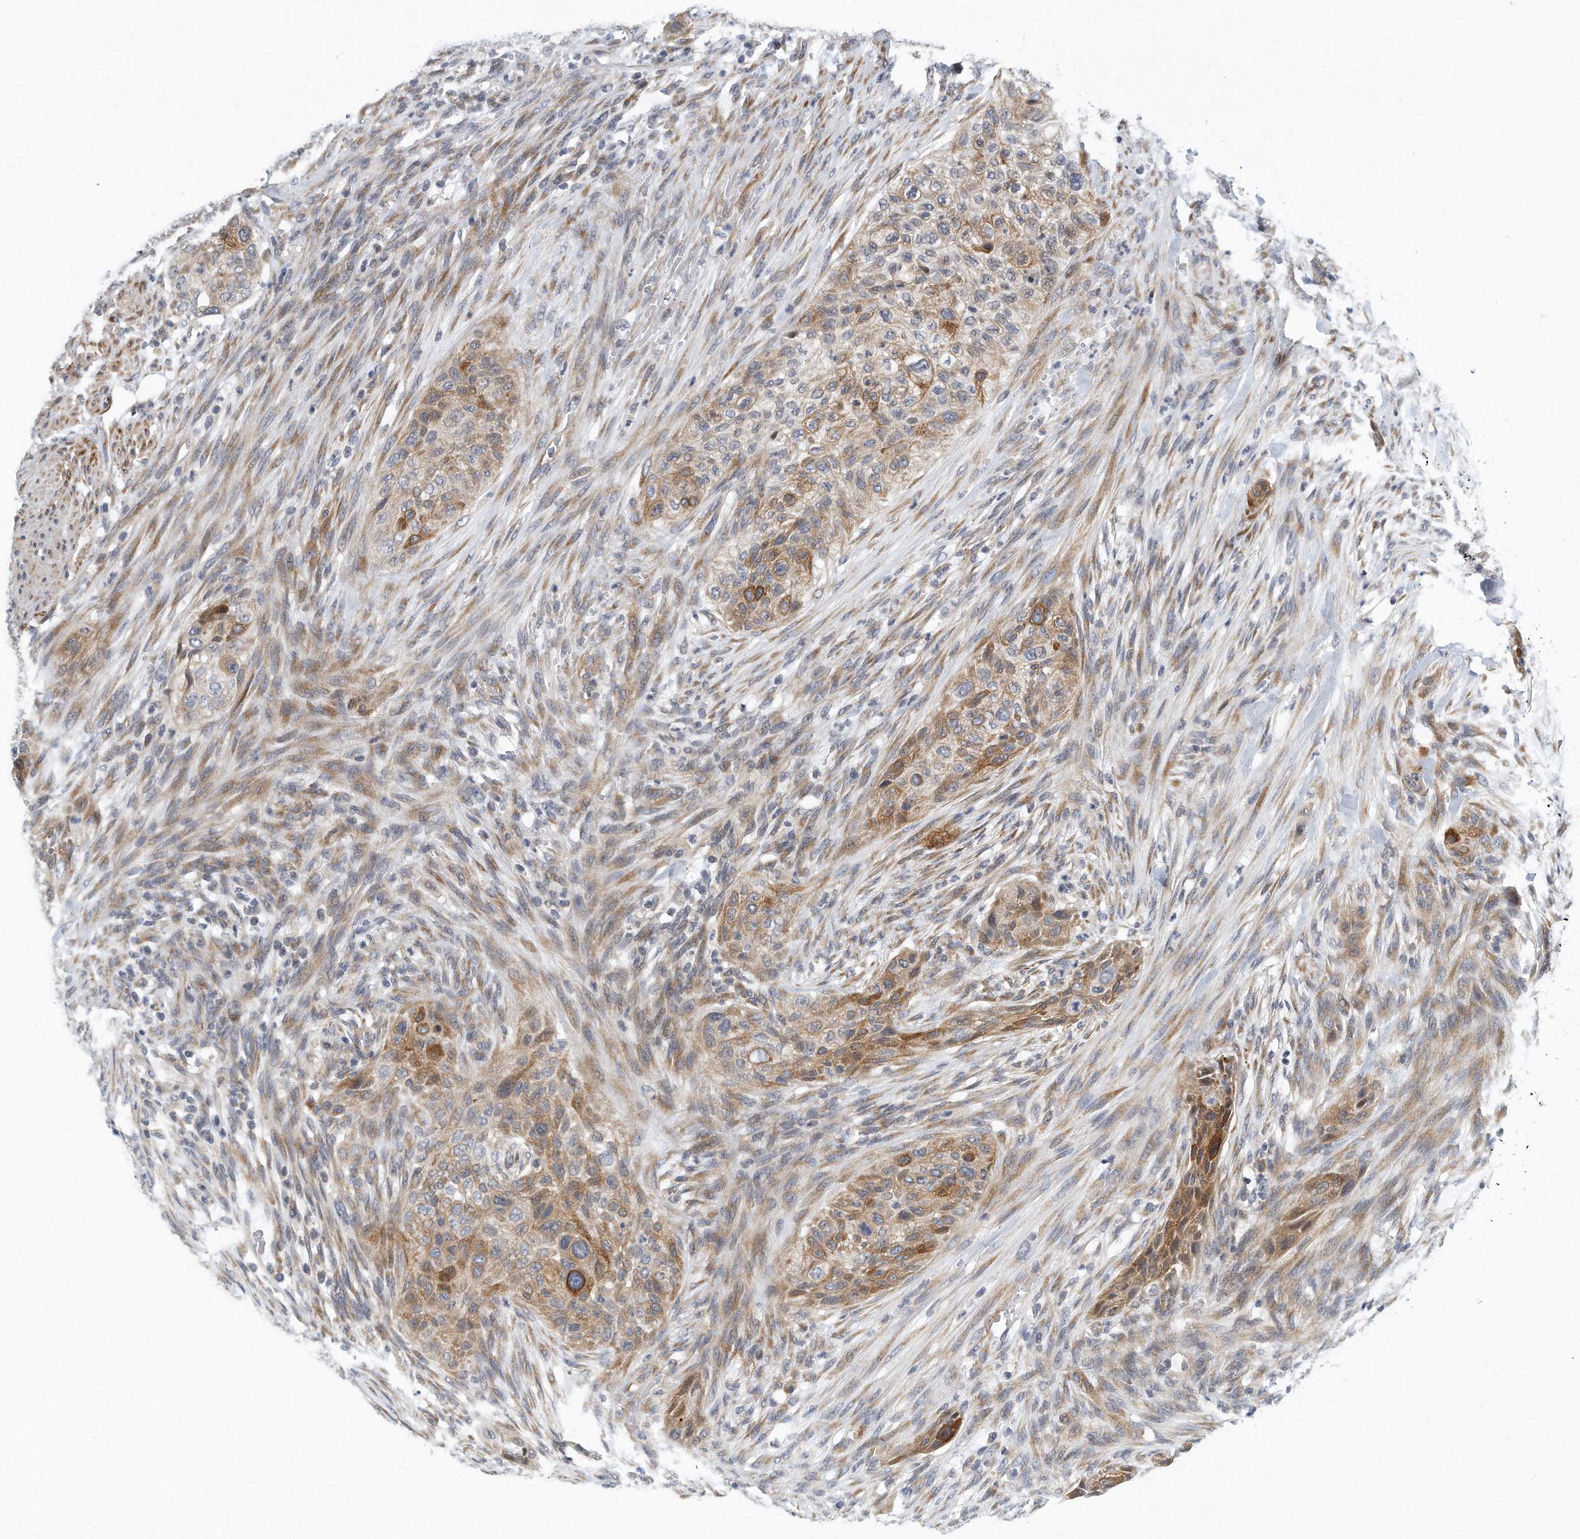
{"staining": {"intensity": "moderate", "quantity": ">75%", "location": "cytoplasmic/membranous"}, "tissue": "urothelial cancer", "cell_type": "Tumor cells", "image_type": "cancer", "snomed": [{"axis": "morphology", "description": "Urothelial carcinoma, High grade"}, {"axis": "topography", "description": "Urinary bladder"}], "caption": "Moderate cytoplasmic/membranous expression for a protein is appreciated in approximately >75% of tumor cells of urothelial cancer using immunohistochemistry.", "gene": "VLDLR", "patient": {"sex": "male", "age": 35}}